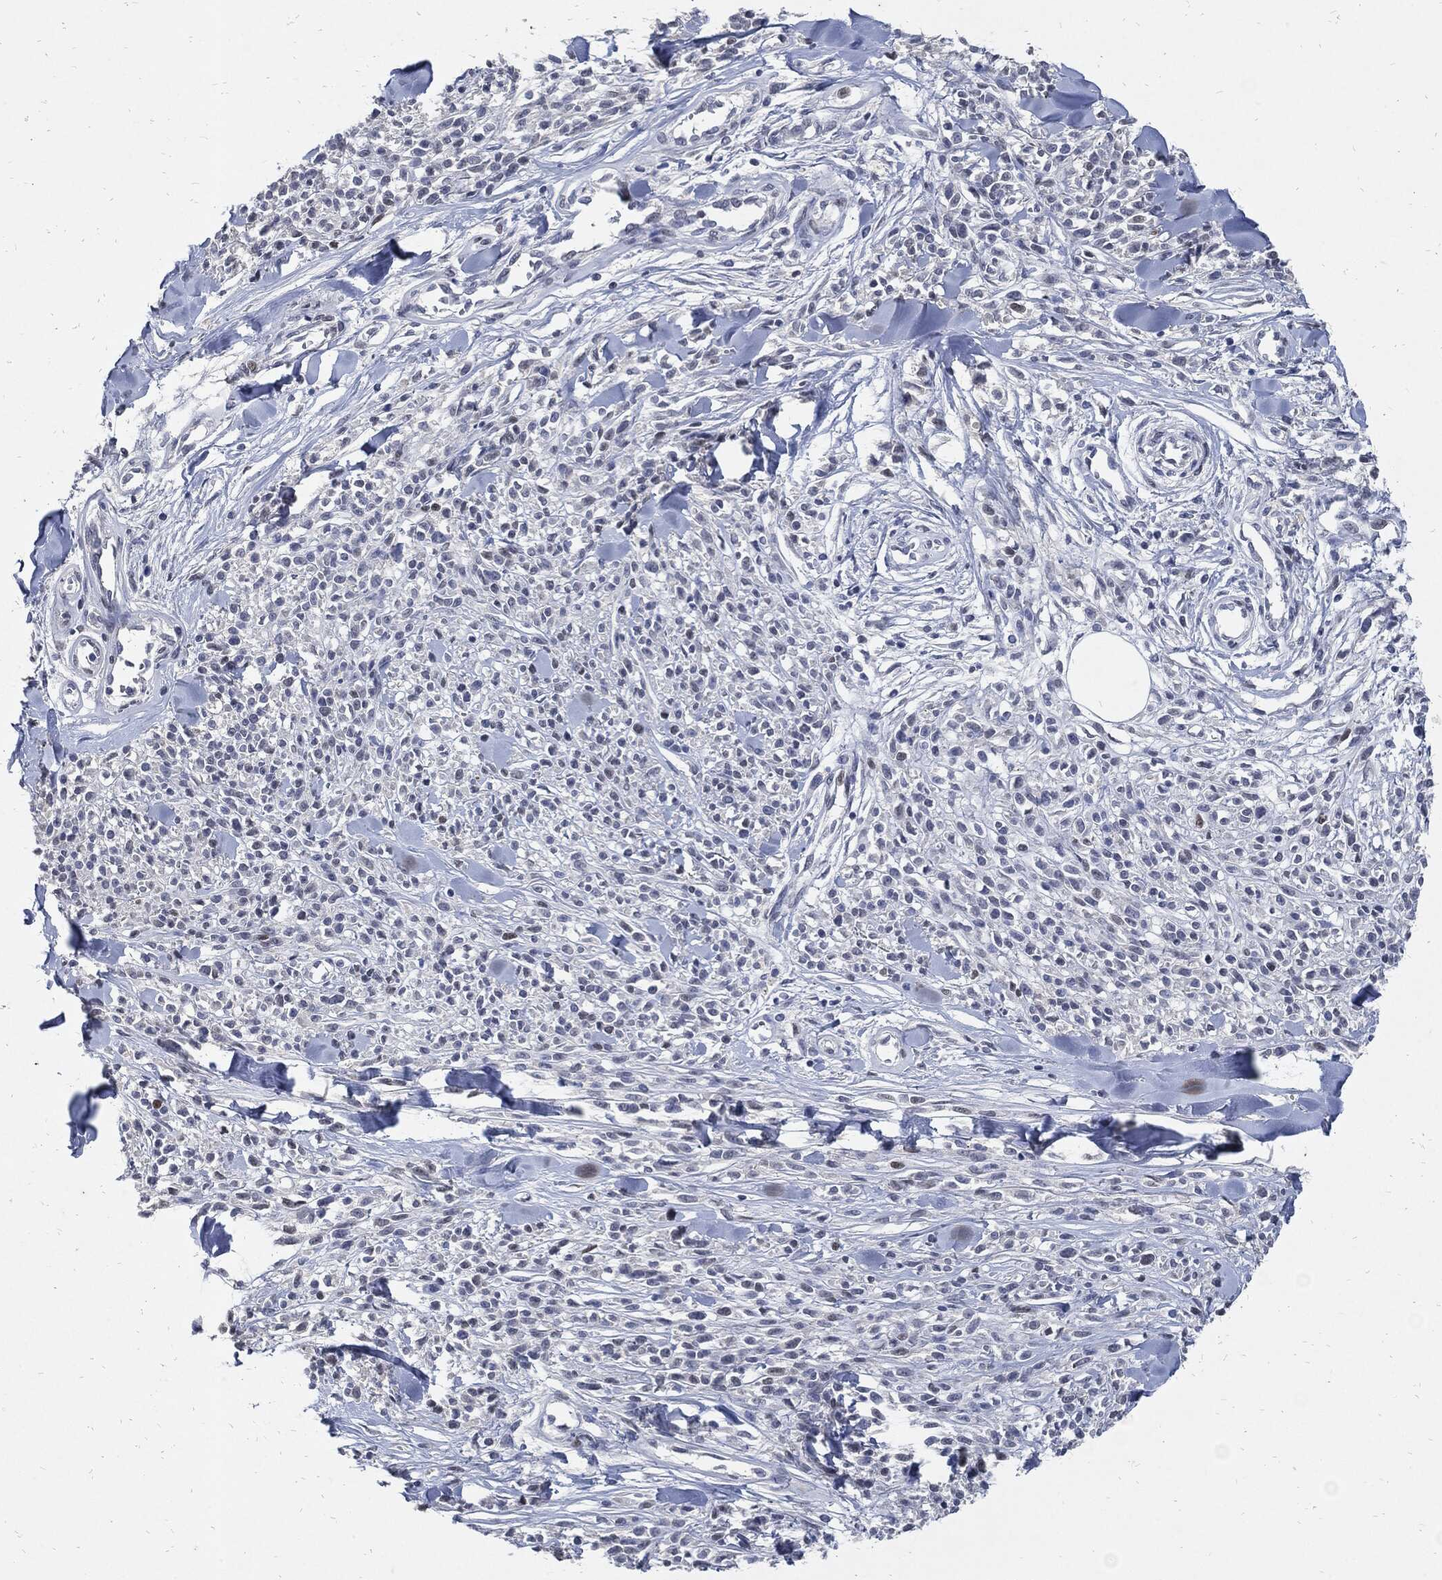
{"staining": {"intensity": "negative", "quantity": "none", "location": "none"}, "tissue": "melanoma", "cell_type": "Tumor cells", "image_type": "cancer", "snomed": [{"axis": "morphology", "description": "Malignant melanoma, NOS"}, {"axis": "topography", "description": "Skin"}, {"axis": "topography", "description": "Skin of trunk"}], "caption": "An immunohistochemistry (IHC) micrograph of melanoma is shown. There is no staining in tumor cells of melanoma. (IHC, brightfield microscopy, high magnification).", "gene": "JUN", "patient": {"sex": "male", "age": 74}}